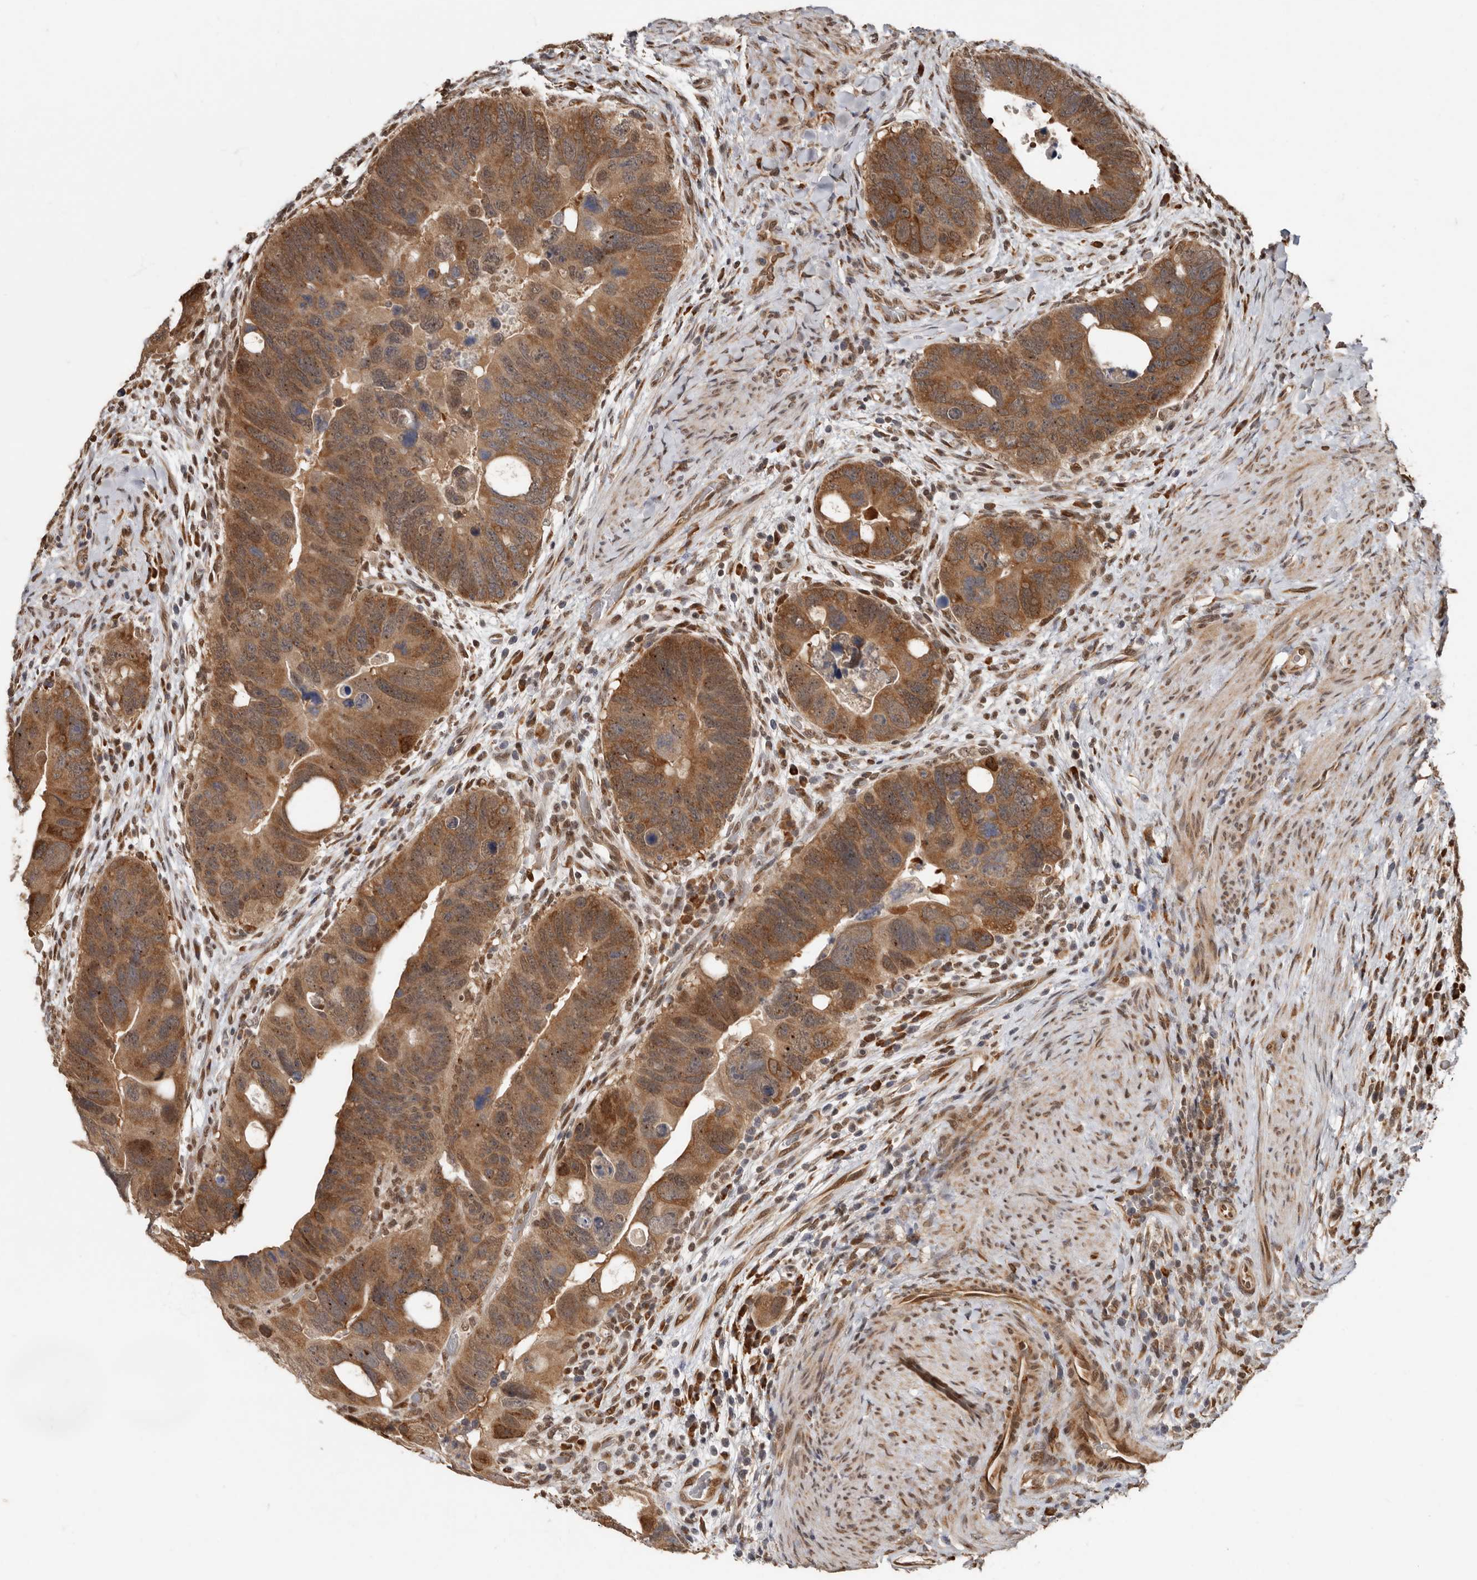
{"staining": {"intensity": "moderate", "quantity": ">75%", "location": "cytoplasmic/membranous"}, "tissue": "colorectal cancer", "cell_type": "Tumor cells", "image_type": "cancer", "snomed": [{"axis": "morphology", "description": "Adenocarcinoma, NOS"}, {"axis": "topography", "description": "Rectum"}], "caption": "About >75% of tumor cells in colorectal adenocarcinoma demonstrate moderate cytoplasmic/membranous protein expression as visualized by brown immunohistochemical staining.", "gene": "LRGUK", "patient": {"sex": "male", "age": 59}}